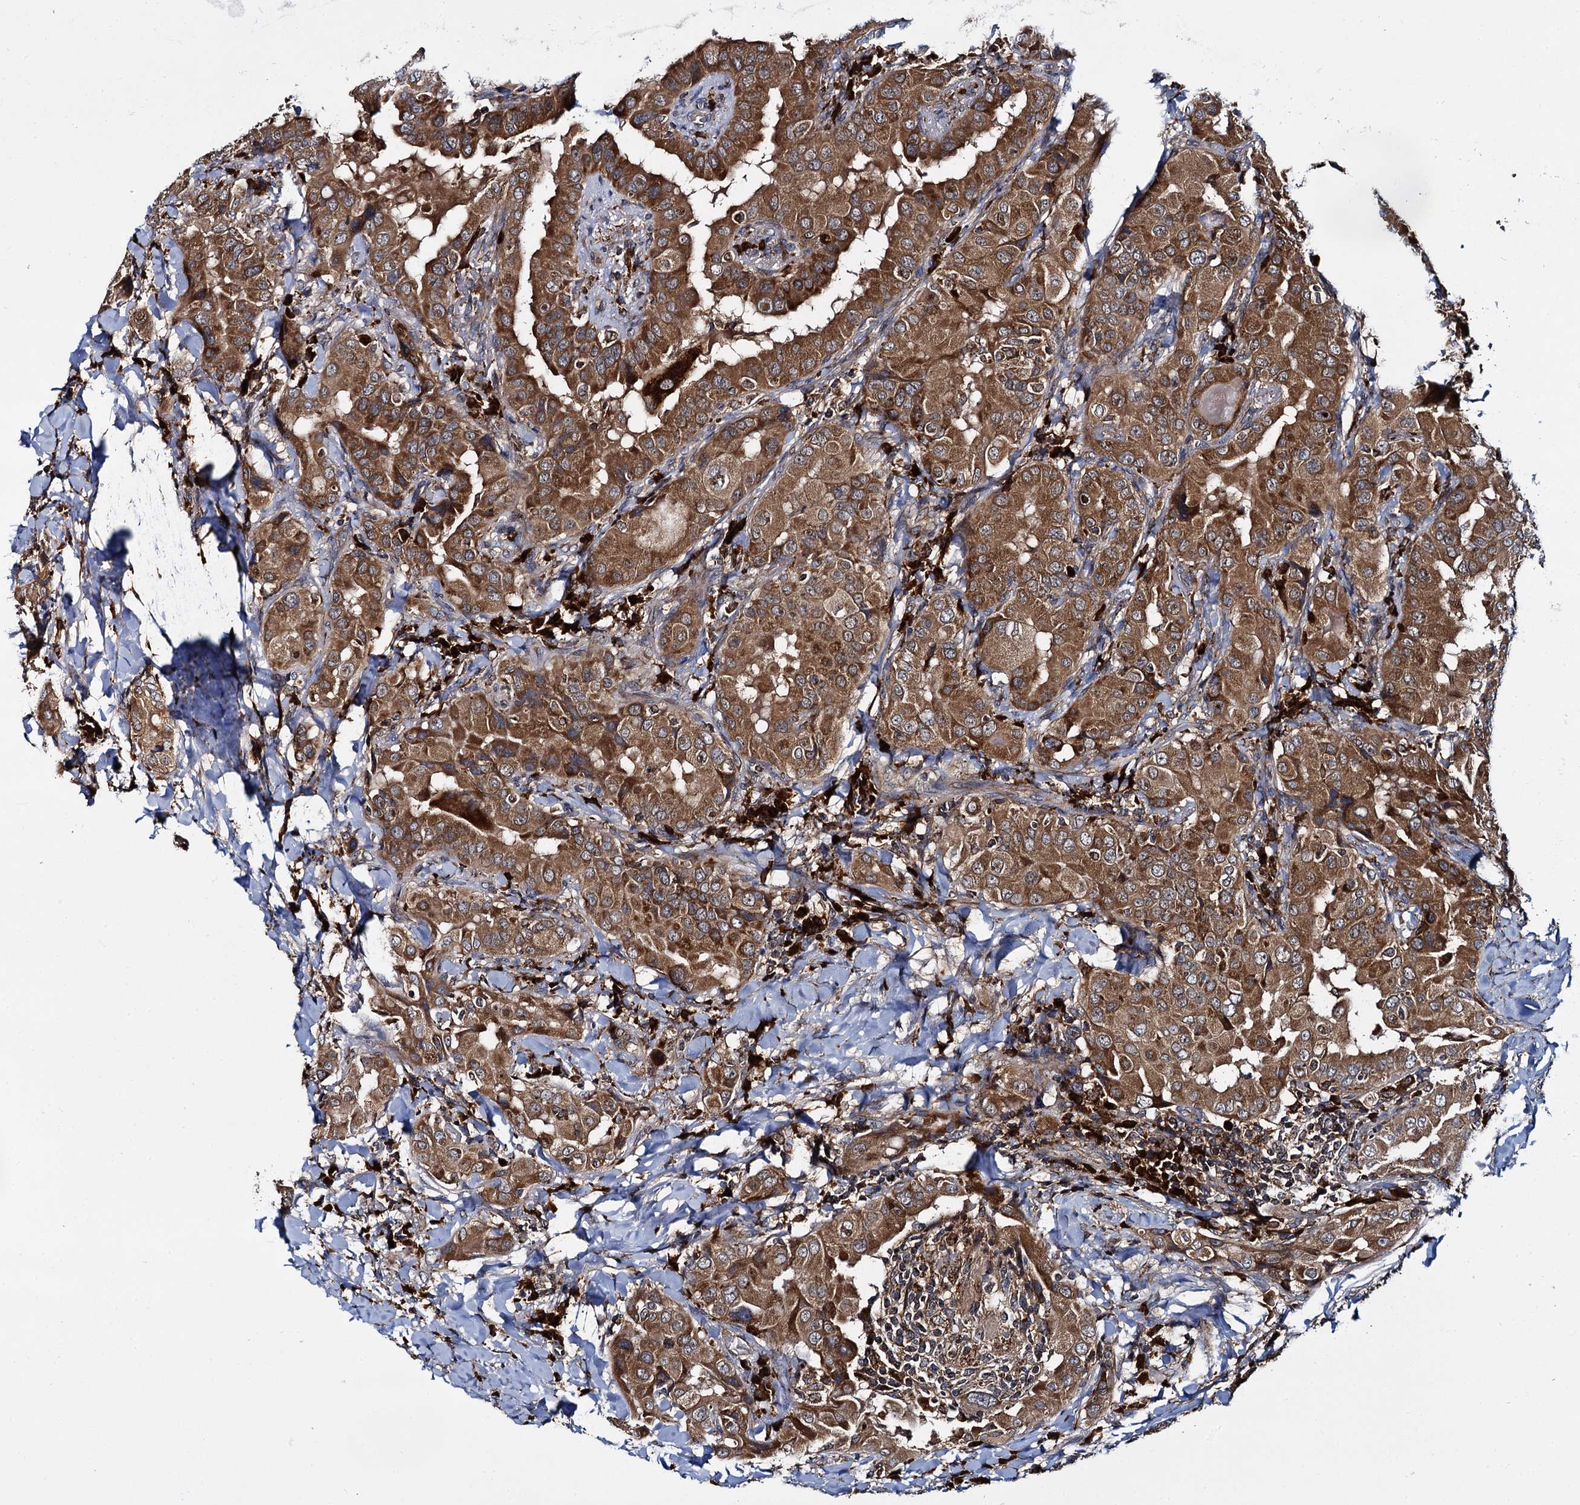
{"staining": {"intensity": "strong", "quantity": ">75%", "location": "cytoplasmic/membranous"}, "tissue": "thyroid cancer", "cell_type": "Tumor cells", "image_type": "cancer", "snomed": [{"axis": "morphology", "description": "Papillary adenocarcinoma, NOS"}, {"axis": "topography", "description": "Thyroid gland"}], "caption": "This micrograph demonstrates IHC staining of human thyroid papillary adenocarcinoma, with high strong cytoplasmic/membranous expression in approximately >75% of tumor cells.", "gene": "UFM1", "patient": {"sex": "male", "age": 33}}